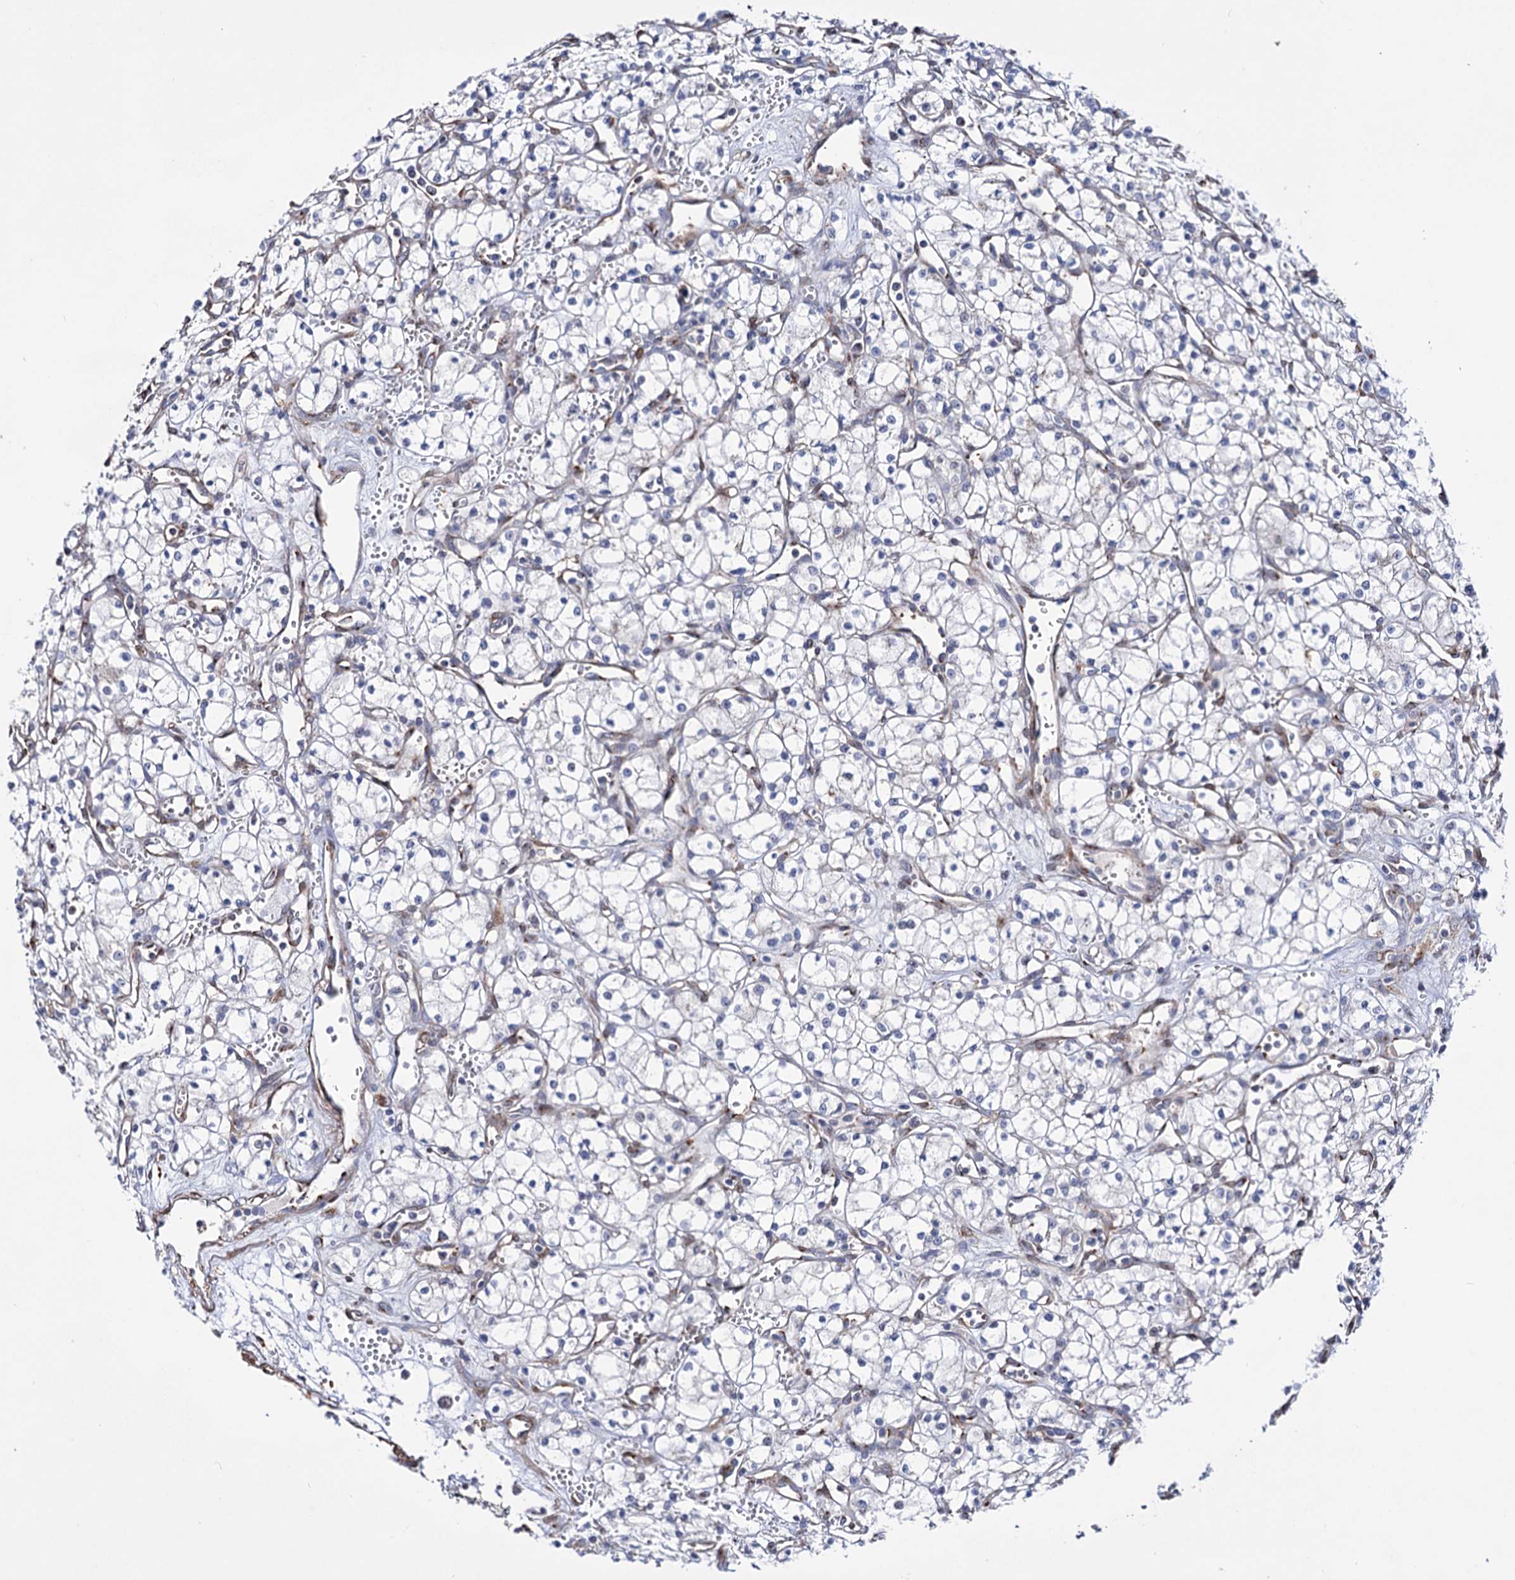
{"staining": {"intensity": "negative", "quantity": "none", "location": "none"}, "tissue": "renal cancer", "cell_type": "Tumor cells", "image_type": "cancer", "snomed": [{"axis": "morphology", "description": "Adenocarcinoma, NOS"}, {"axis": "topography", "description": "Kidney"}], "caption": "This is an IHC image of human renal adenocarcinoma. There is no expression in tumor cells.", "gene": "C11orf96", "patient": {"sex": "male", "age": 59}}